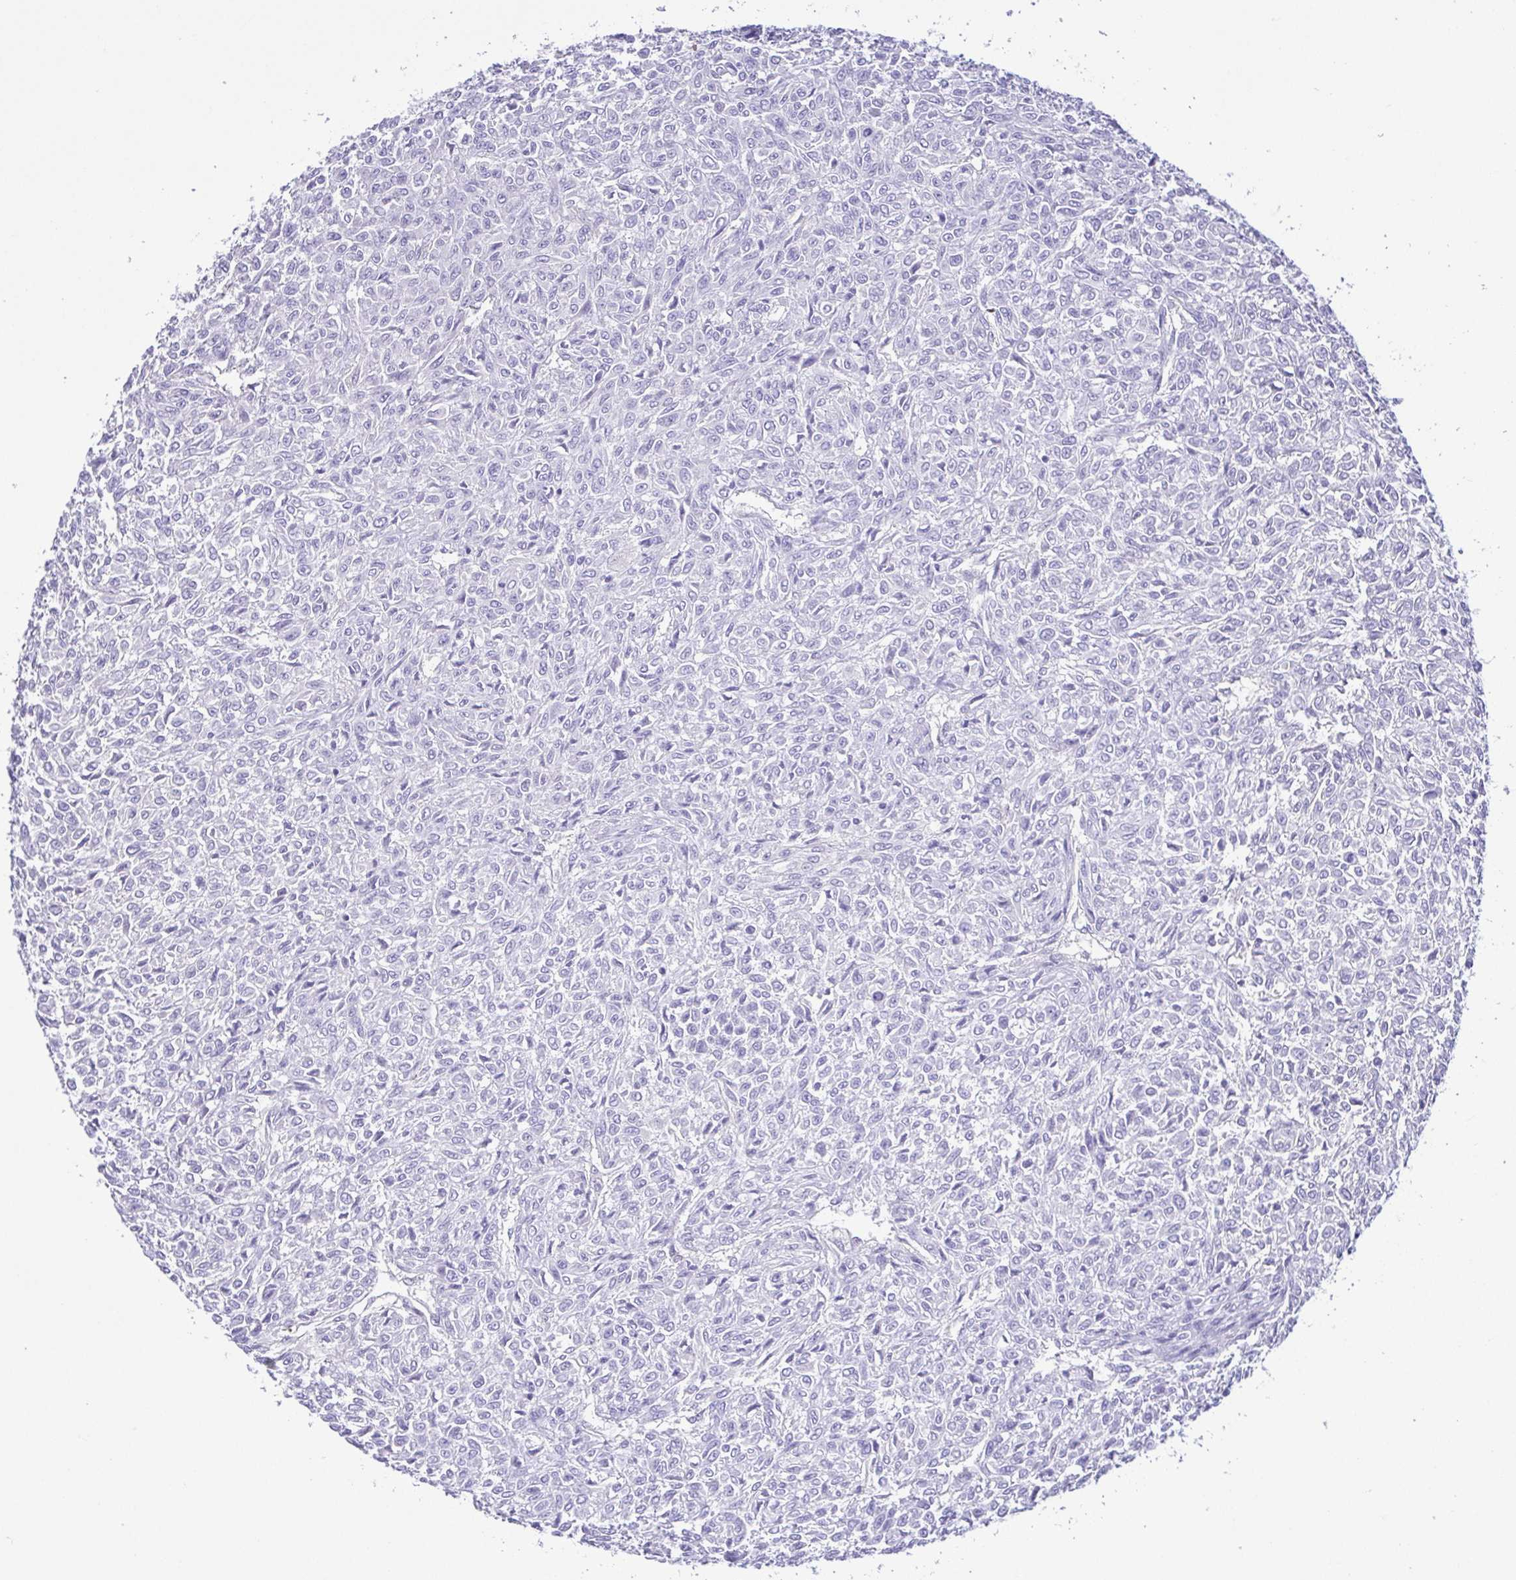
{"staining": {"intensity": "negative", "quantity": "none", "location": "none"}, "tissue": "renal cancer", "cell_type": "Tumor cells", "image_type": "cancer", "snomed": [{"axis": "morphology", "description": "Adenocarcinoma, NOS"}, {"axis": "topography", "description": "Kidney"}], "caption": "IHC of renal cancer (adenocarcinoma) displays no staining in tumor cells.", "gene": "EPB42", "patient": {"sex": "male", "age": 58}}